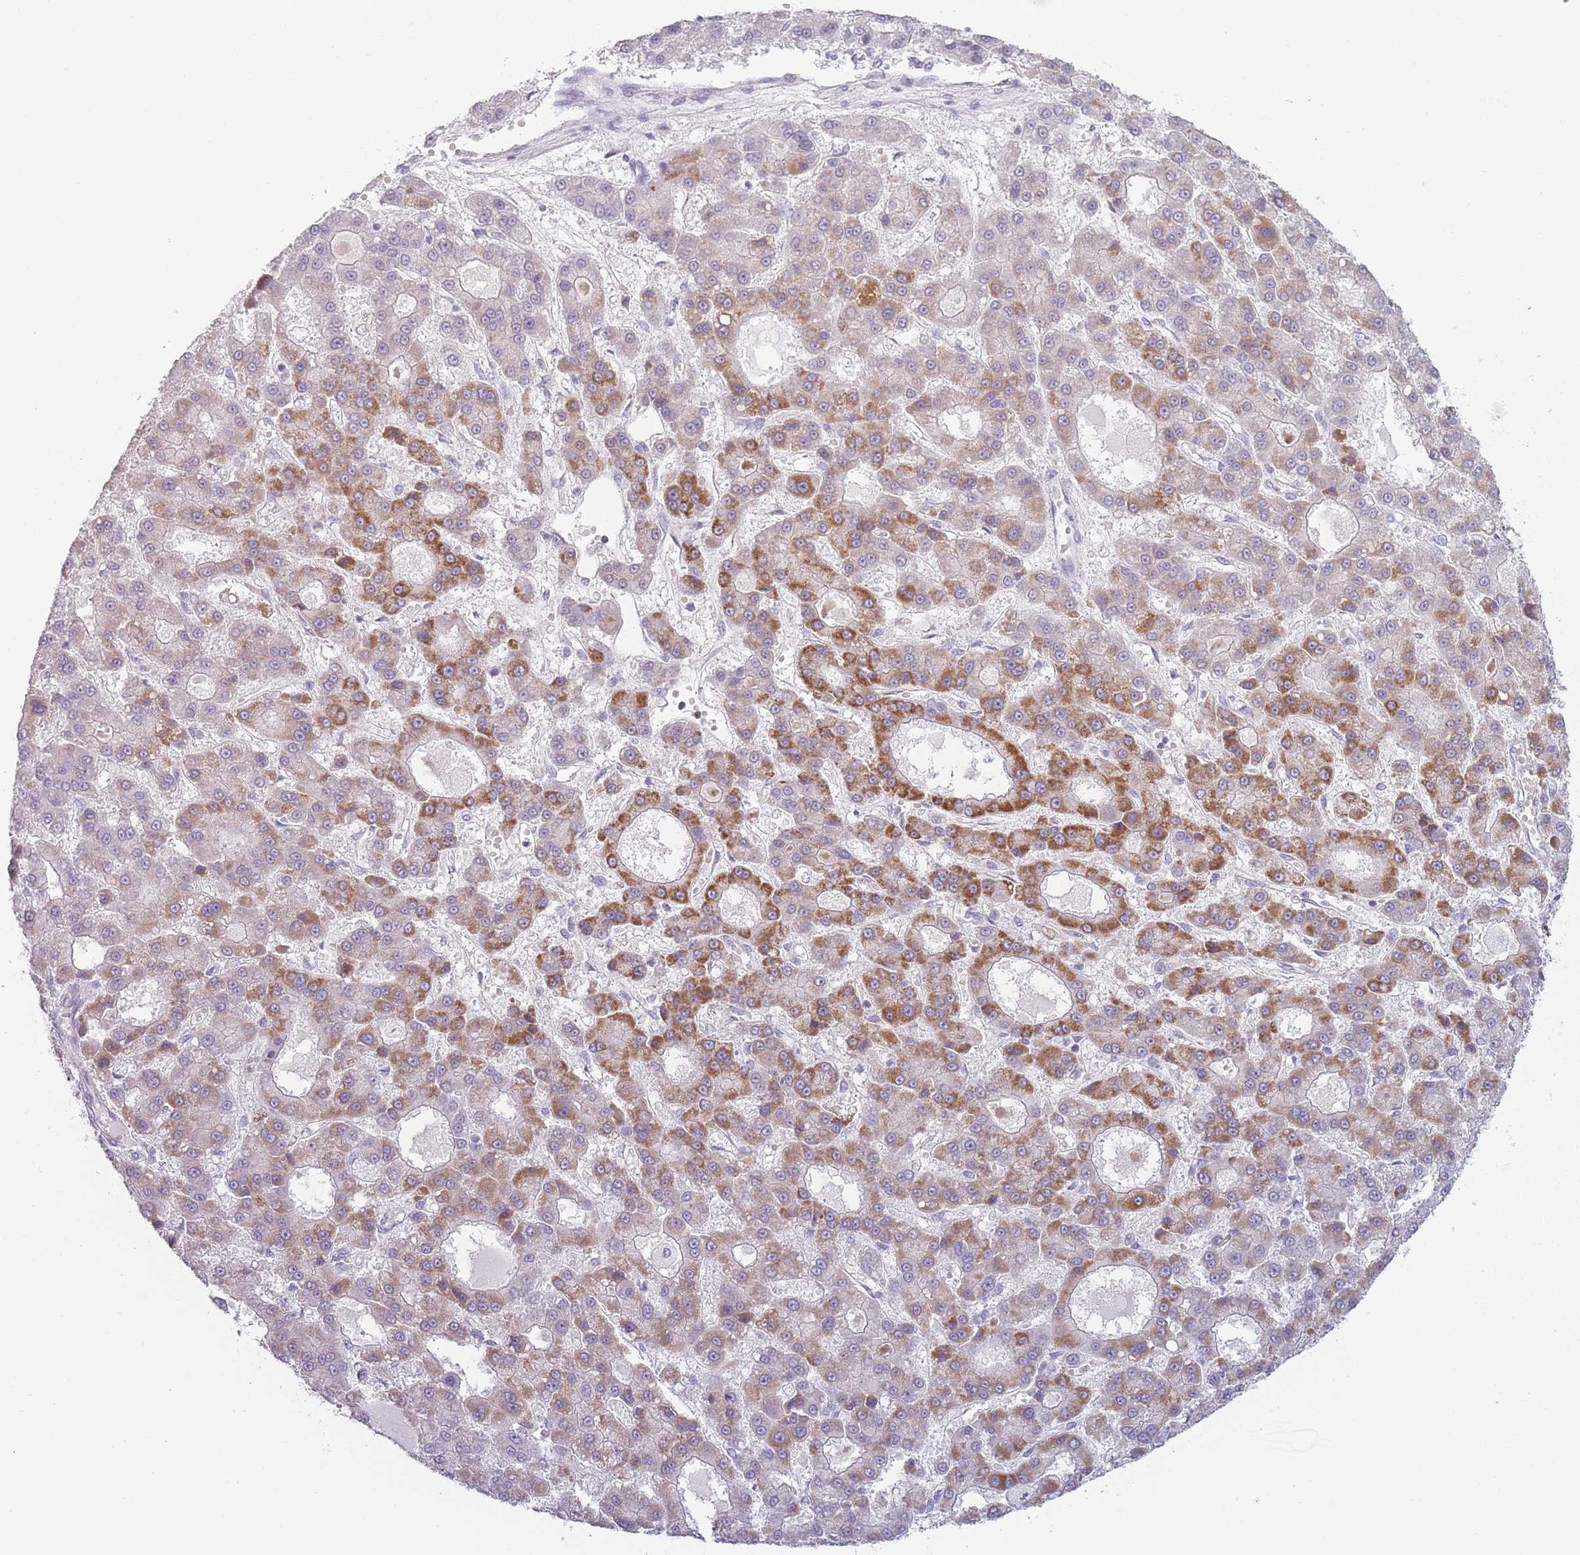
{"staining": {"intensity": "strong", "quantity": "<25%", "location": "cytoplasmic/membranous"}, "tissue": "liver cancer", "cell_type": "Tumor cells", "image_type": "cancer", "snomed": [{"axis": "morphology", "description": "Carcinoma, Hepatocellular, NOS"}, {"axis": "topography", "description": "Liver"}], "caption": "High-power microscopy captured an immunohistochemistry (IHC) image of liver hepatocellular carcinoma, revealing strong cytoplasmic/membranous positivity in approximately <25% of tumor cells.", "gene": "DCHS1", "patient": {"sex": "male", "age": 70}}